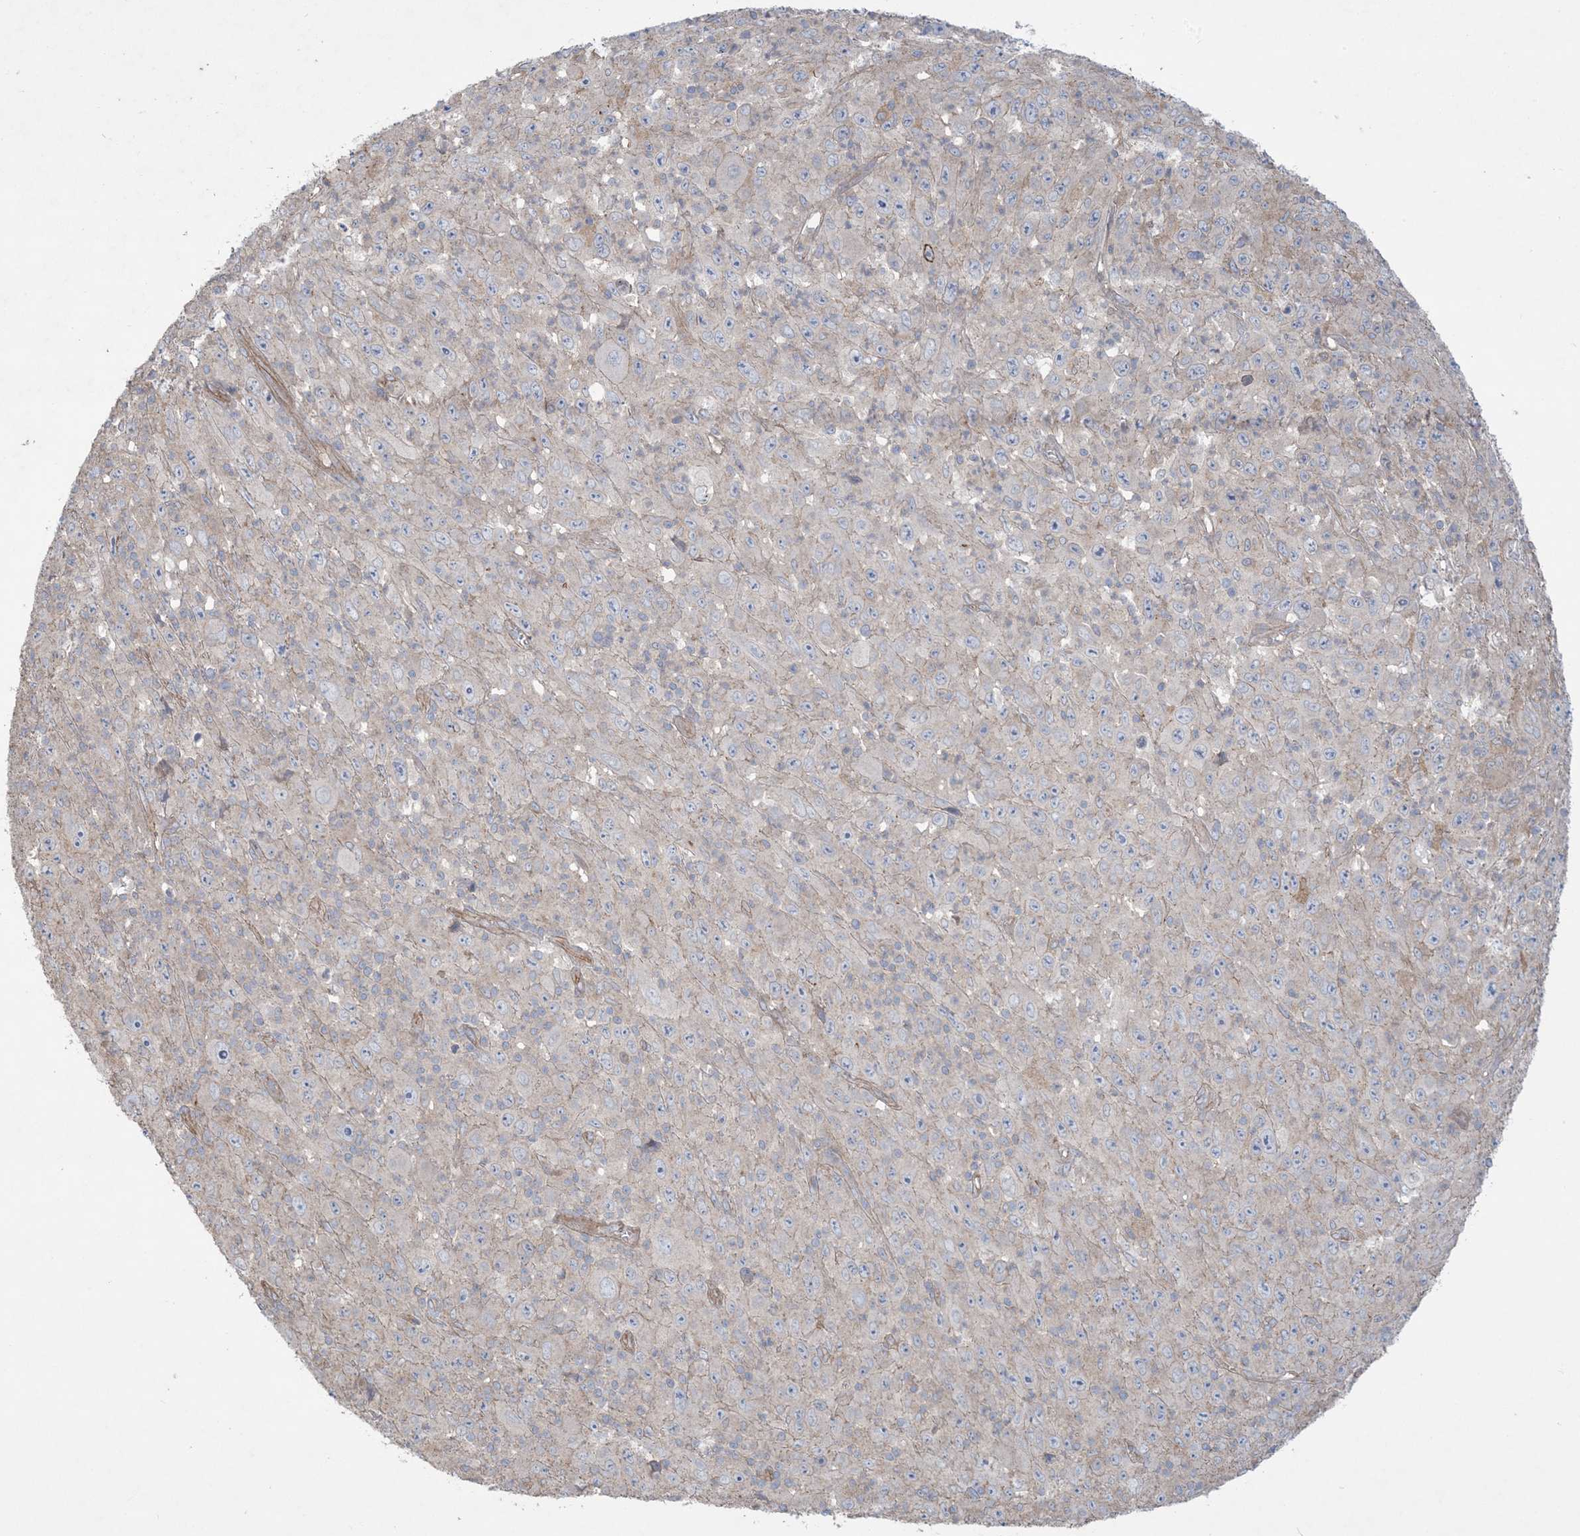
{"staining": {"intensity": "negative", "quantity": "none", "location": "none"}, "tissue": "melanoma", "cell_type": "Tumor cells", "image_type": "cancer", "snomed": [{"axis": "morphology", "description": "Malignant melanoma, Metastatic site"}, {"axis": "topography", "description": "Skin"}], "caption": "High power microscopy image of an IHC image of melanoma, revealing no significant positivity in tumor cells. (Stains: DAB (3,3'-diaminobenzidine) IHC with hematoxylin counter stain, Microscopy: brightfield microscopy at high magnification).", "gene": "CCNY", "patient": {"sex": "female", "age": 56}}